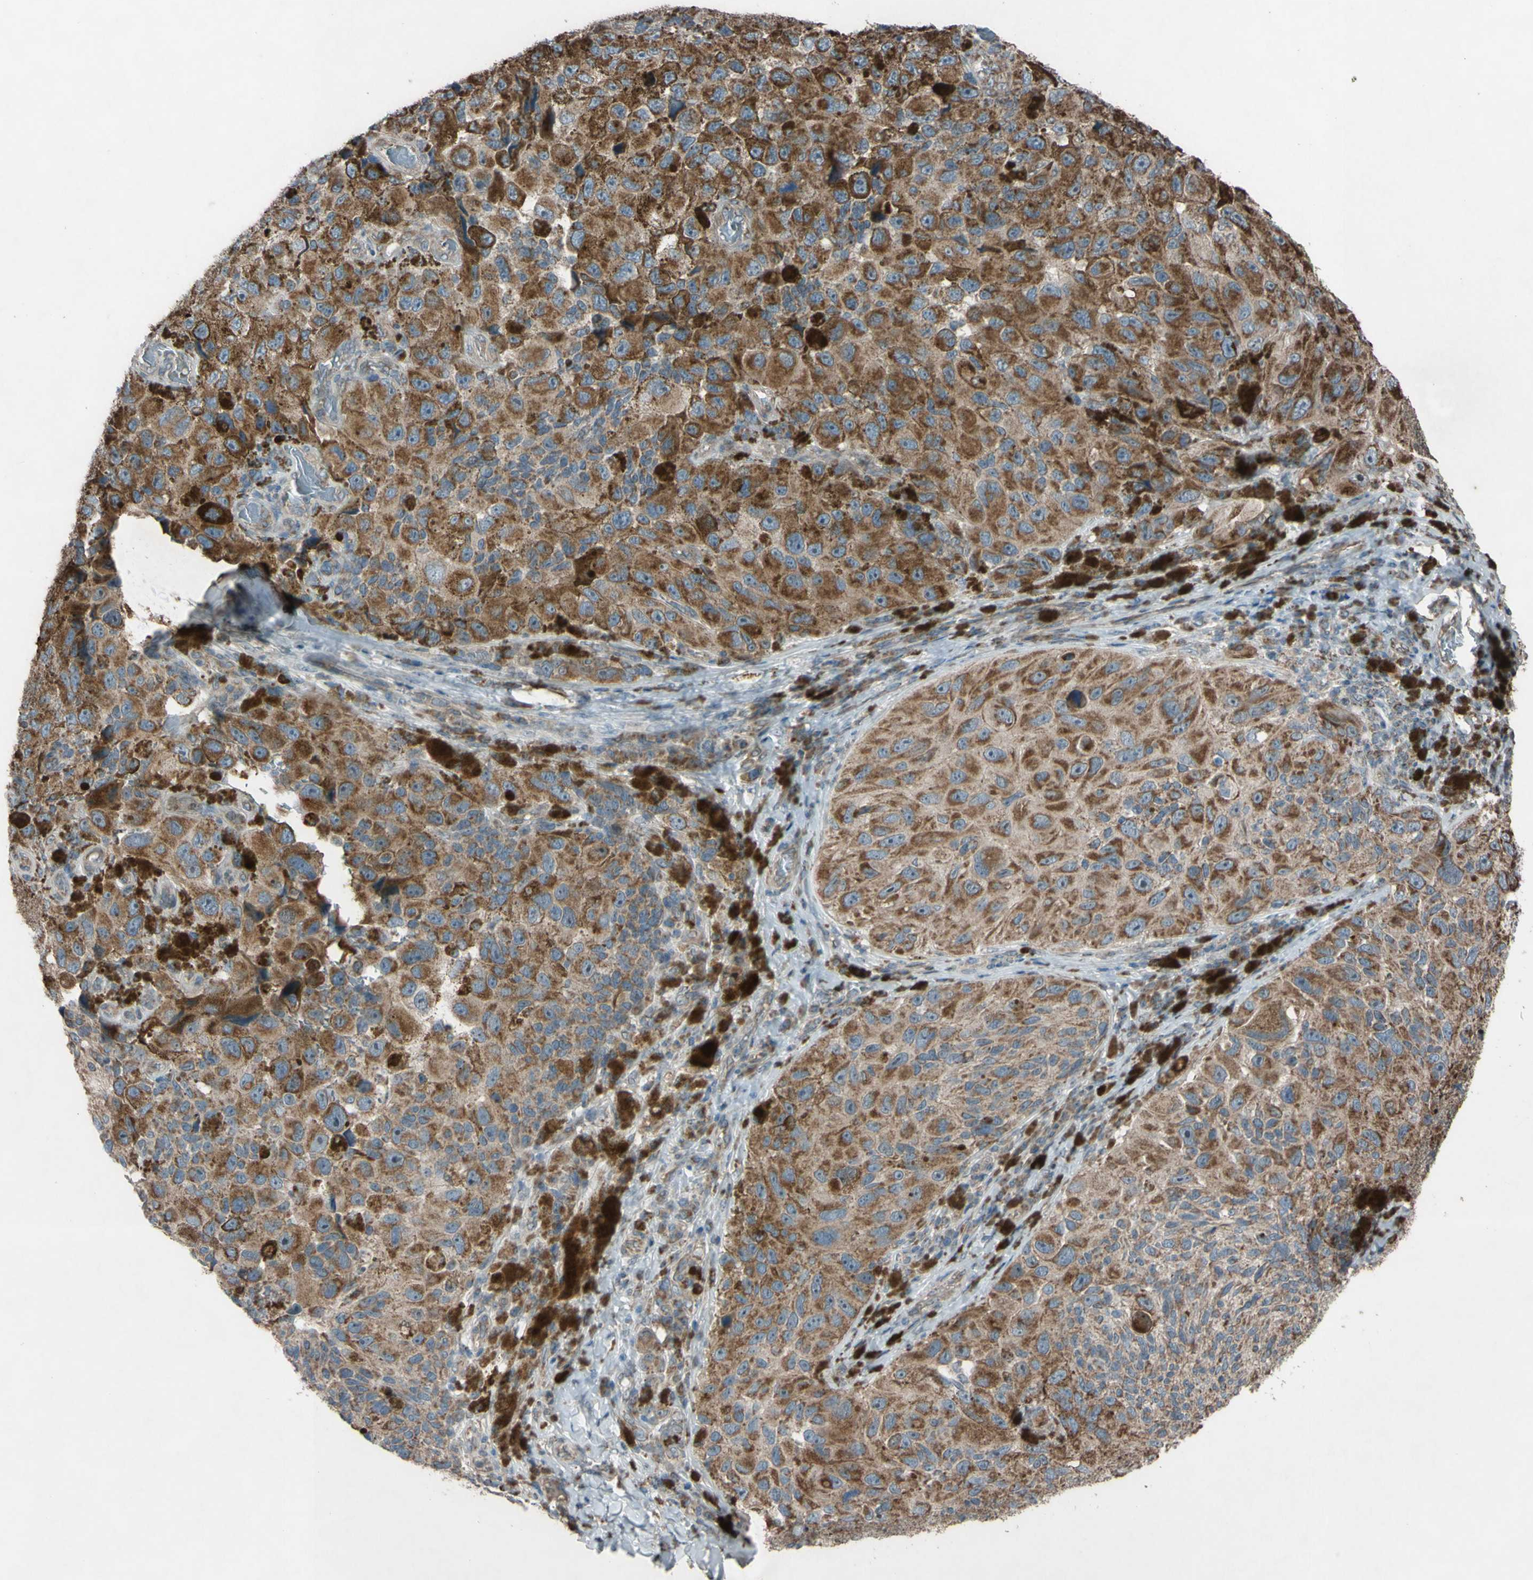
{"staining": {"intensity": "moderate", "quantity": ">75%", "location": "cytoplasmic/membranous"}, "tissue": "melanoma", "cell_type": "Tumor cells", "image_type": "cancer", "snomed": [{"axis": "morphology", "description": "Malignant melanoma, NOS"}, {"axis": "topography", "description": "Skin"}], "caption": "A medium amount of moderate cytoplasmic/membranous expression is present in approximately >75% of tumor cells in malignant melanoma tissue. Nuclei are stained in blue.", "gene": "ACOT8", "patient": {"sex": "female", "age": 73}}